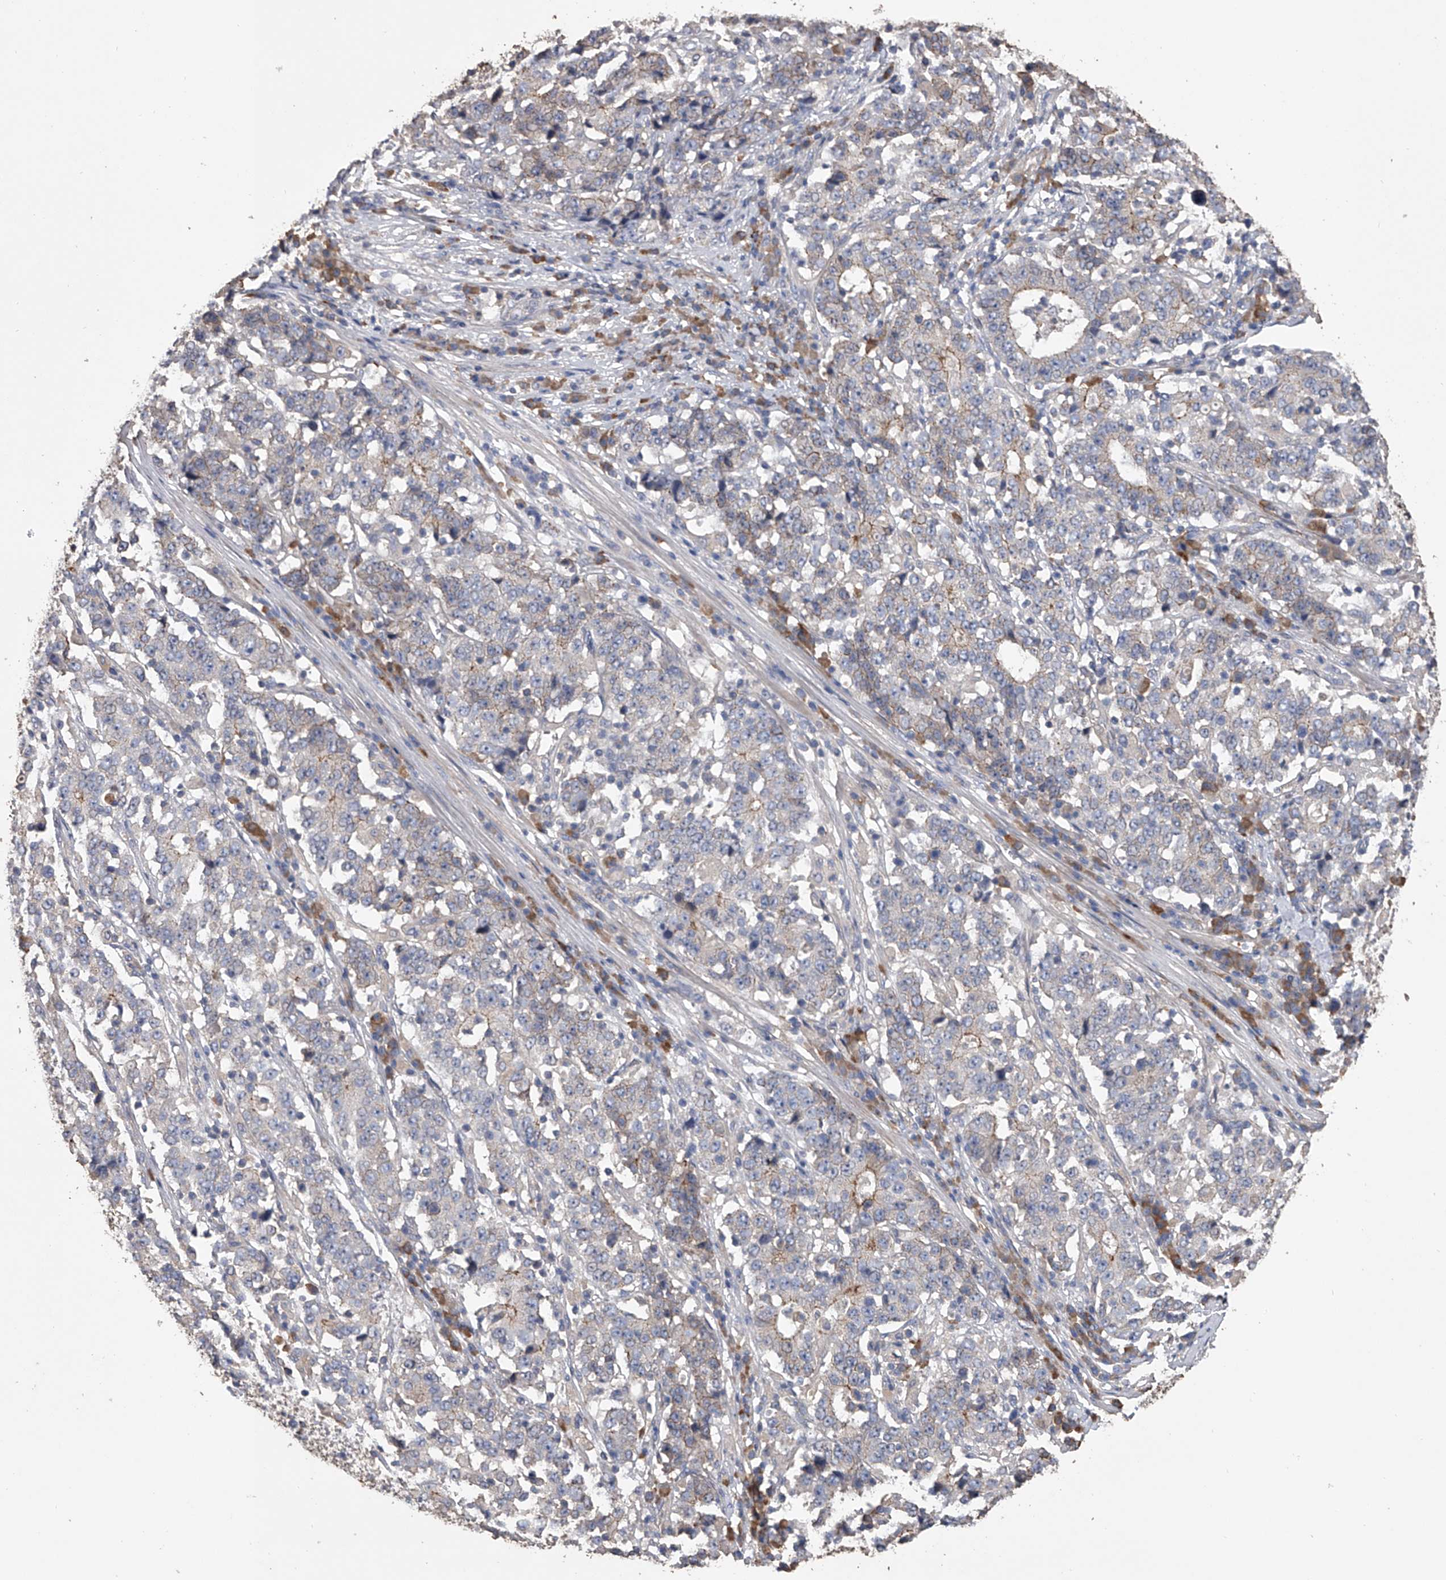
{"staining": {"intensity": "moderate", "quantity": "<25%", "location": "cytoplasmic/membranous"}, "tissue": "stomach cancer", "cell_type": "Tumor cells", "image_type": "cancer", "snomed": [{"axis": "morphology", "description": "Adenocarcinoma, NOS"}, {"axis": "topography", "description": "Stomach"}], "caption": "Immunohistochemistry (DAB) staining of human stomach cancer exhibits moderate cytoplasmic/membranous protein staining in approximately <25% of tumor cells.", "gene": "ZNF343", "patient": {"sex": "male", "age": 59}}